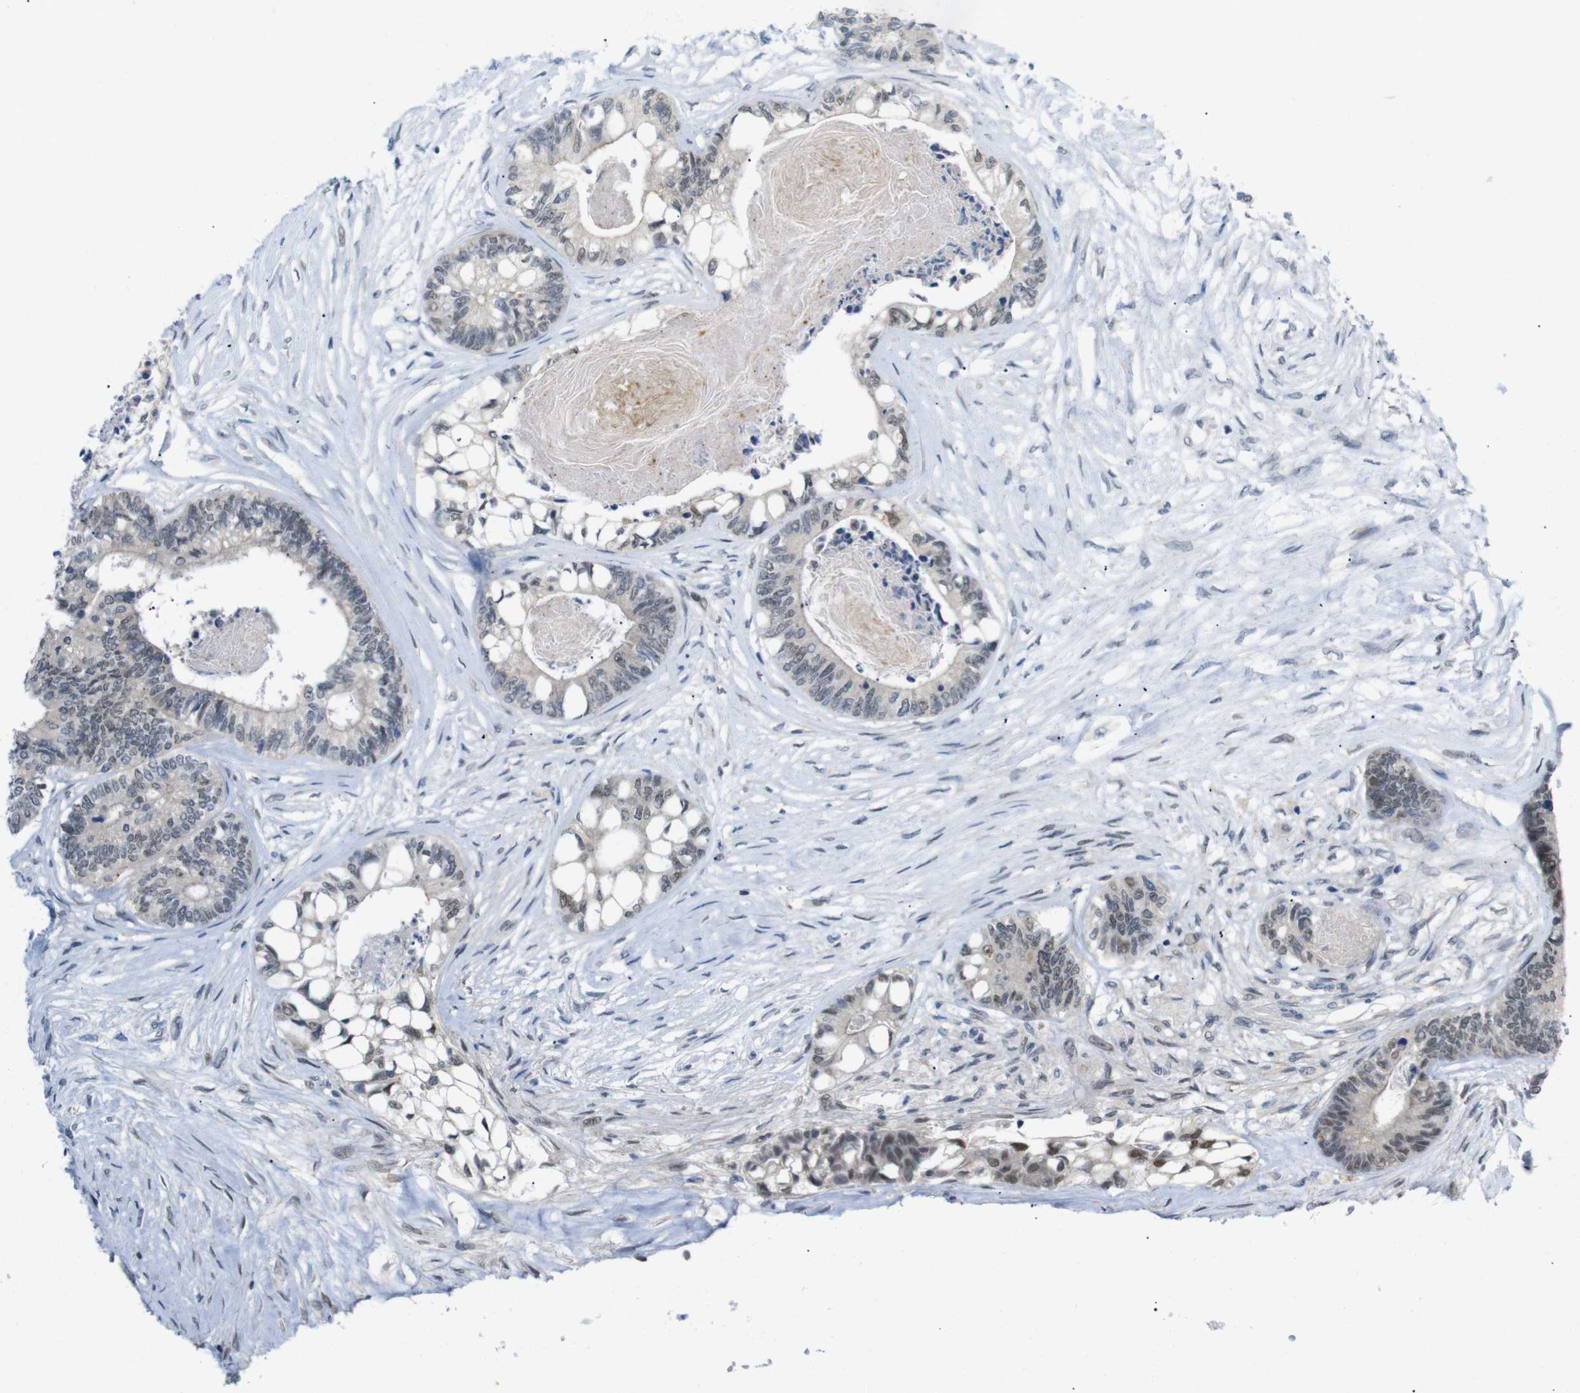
{"staining": {"intensity": "moderate", "quantity": "<25%", "location": "nuclear"}, "tissue": "colorectal cancer", "cell_type": "Tumor cells", "image_type": "cancer", "snomed": [{"axis": "morphology", "description": "Adenocarcinoma, NOS"}, {"axis": "topography", "description": "Rectum"}], "caption": "DAB (3,3'-diaminobenzidine) immunohistochemical staining of colorectal adenocarcinoma exhibits moderate nuclear protein staining in about <25% of tumor cells.", "gene": "GPR158", "patient": {"sex": "male", "age": 63}}